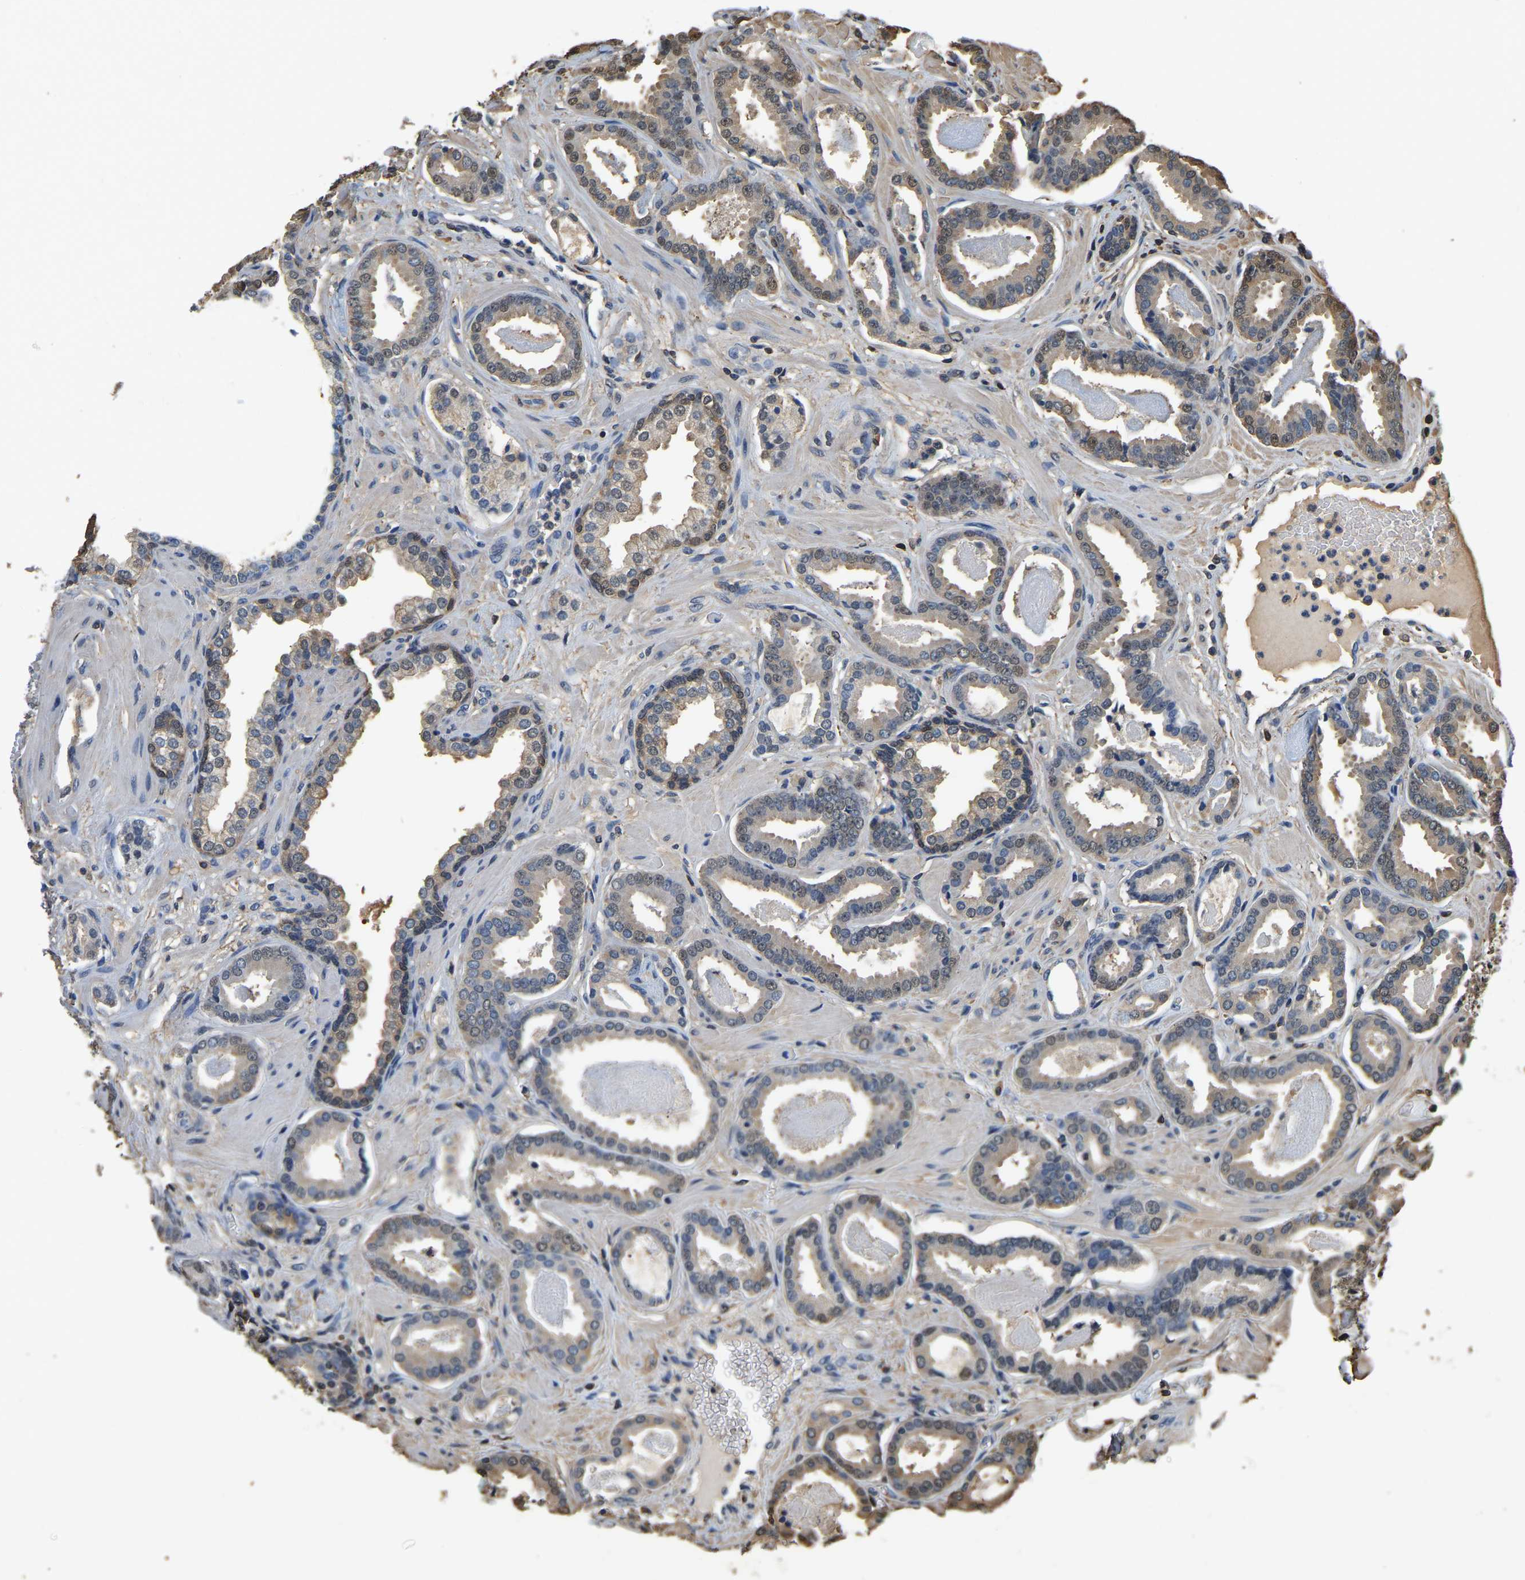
{"staining": {"intensity": "negative", "quantity": "none", "location": "none"}, "tissue": "prostate cancer", "cell_type": "Tumor cells", "image_type": "cancer", "snomed": [{"axis": "morphology", "description": "Adenocarcinoma, Low grade"}, {"axis": "topography", "description": "Prostate"}], "caption": "IHC image of neoplastic tissue: human adenocarcinoma (low-grade) (prostate) stained with DAB (3,3'-diaminobenzidine) reveals no significant protein expression in tumor cells. (DAB (3,3'-diaminobenzidine) IHC, high magnification).", "gene": "LDHB", "patient": {"sex": "male", "age": 53}}